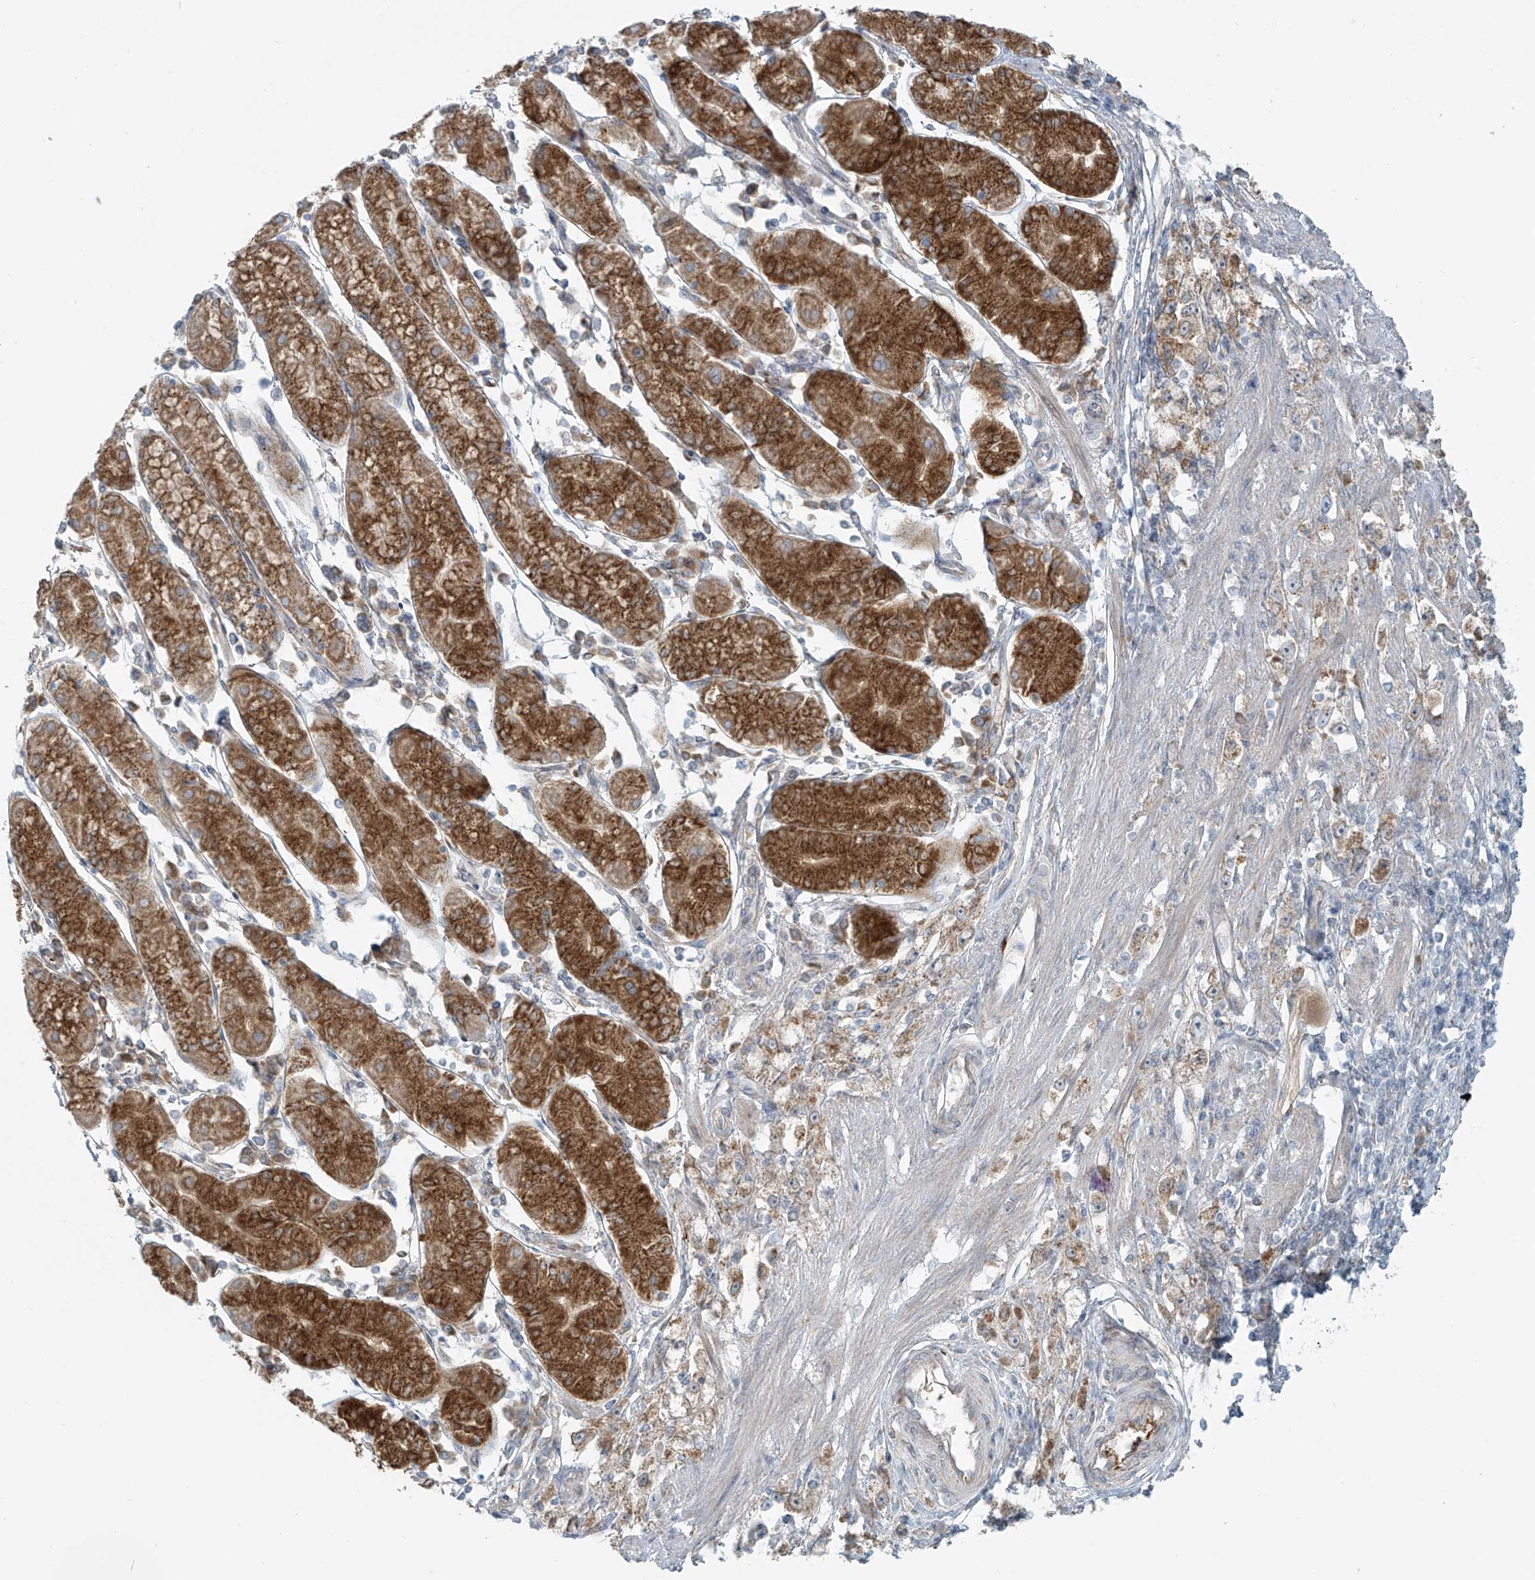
{"staining": {"intensity": "weak", "quantity": "<25%", "location": "cytoplasmic/membranous"}, "tissue": "stomach cancer", "cell_type": "Tumor cells", "image_type": "cancer", "snomed": [{"axis": "morphology", "description": "Adenocarcinoma, NOS"}, {"axis": "topography", "description": "Stomach"}], "caption": "This is an IHC photomicrograph of human stomach cancer (adenocarcinoma). There is no staining in tumor cells.", "gene": "LZTS3", "patient": {"sex": "female", "age": 59}}